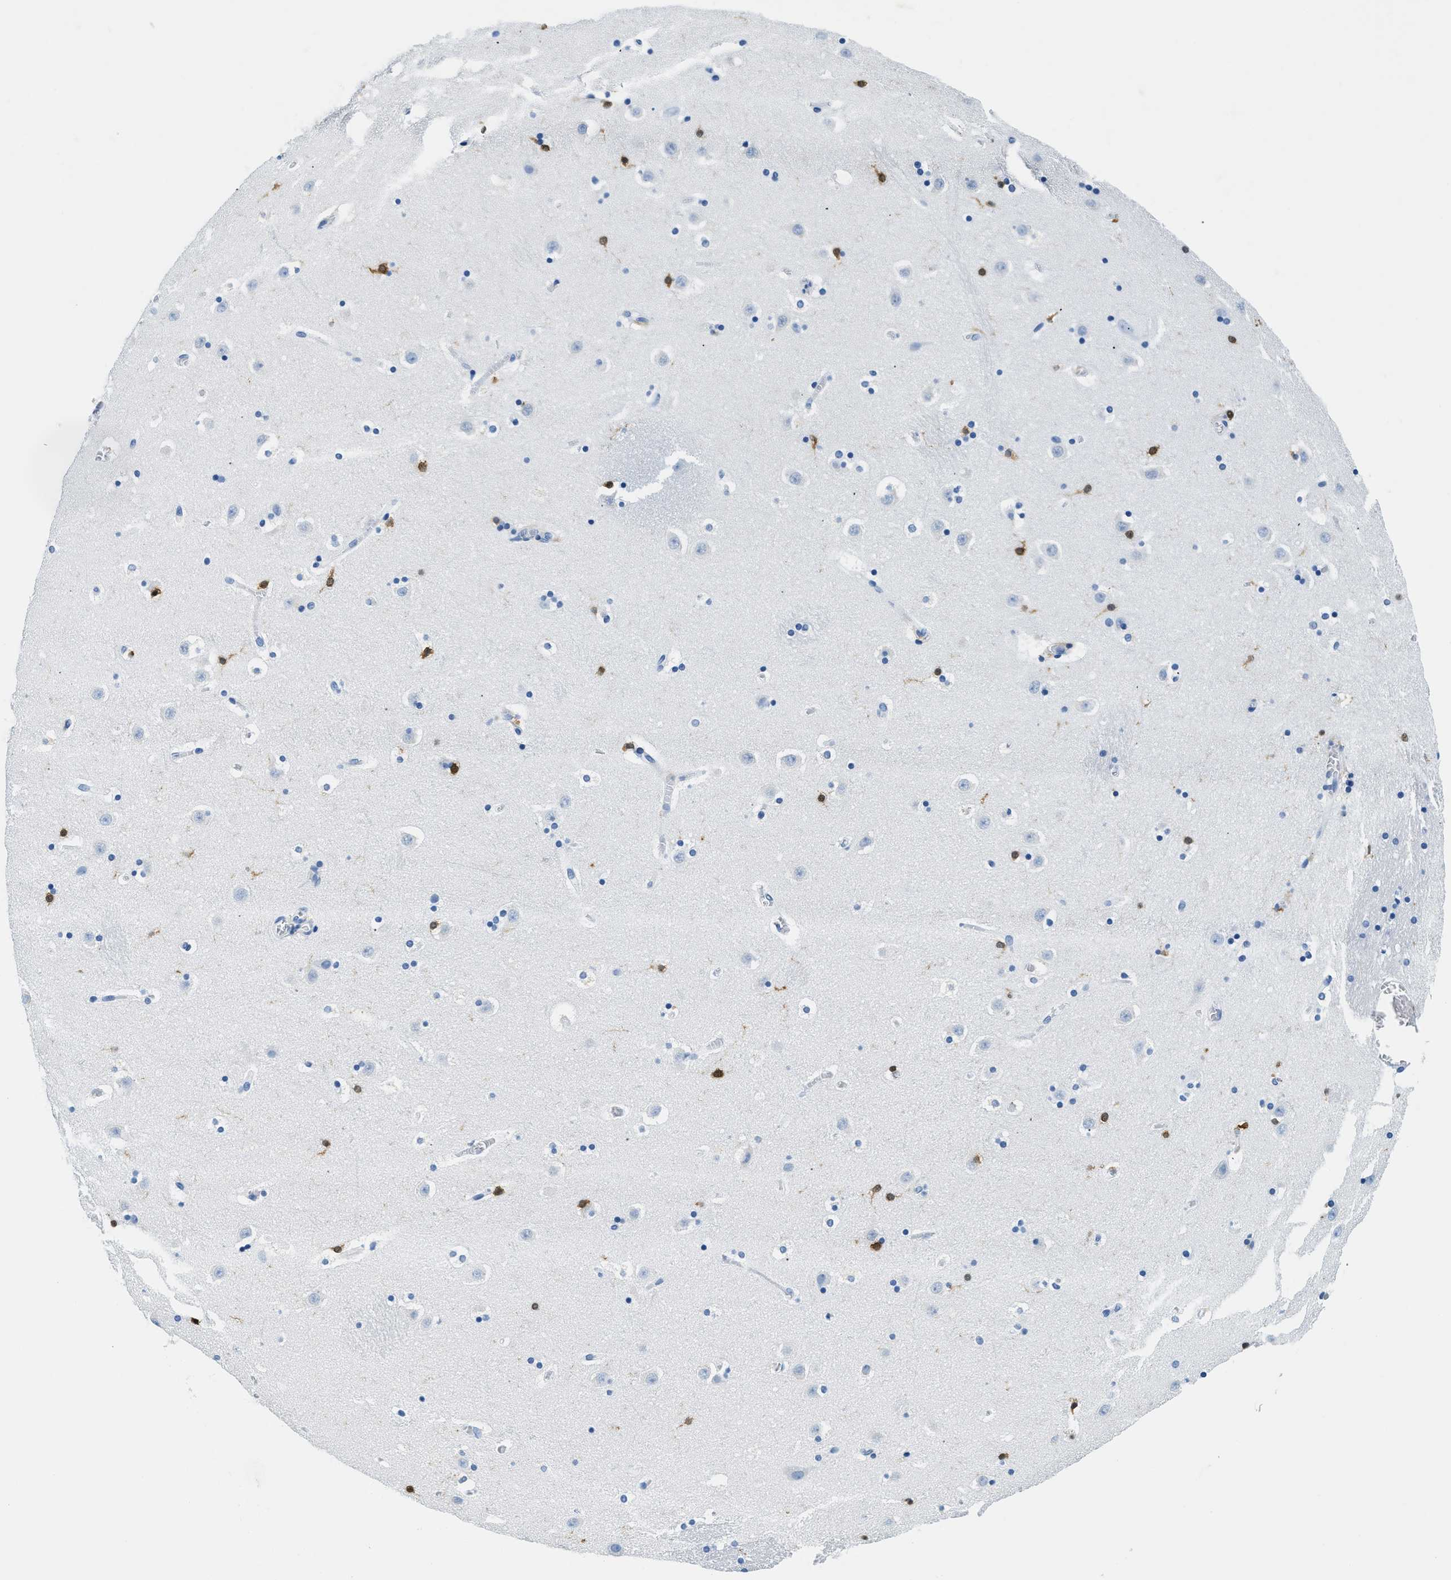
{"staining": {"intensity": "negative", "quantity": "none", "location": "none"}, "tissue": "caudate", "cell_type": "Glial cells", "image_type": "normal", "snomed": [{"axis": "morphology", "description": "Normal tissue, NOS"}, {"axis": "topography", "description": "Lateral ventricle wall"}], "caption": "Glial cells show no significant expression in unremarkable caudate.", "gene": "CAPG", "patient": {"sex": "male", "age": 45}}